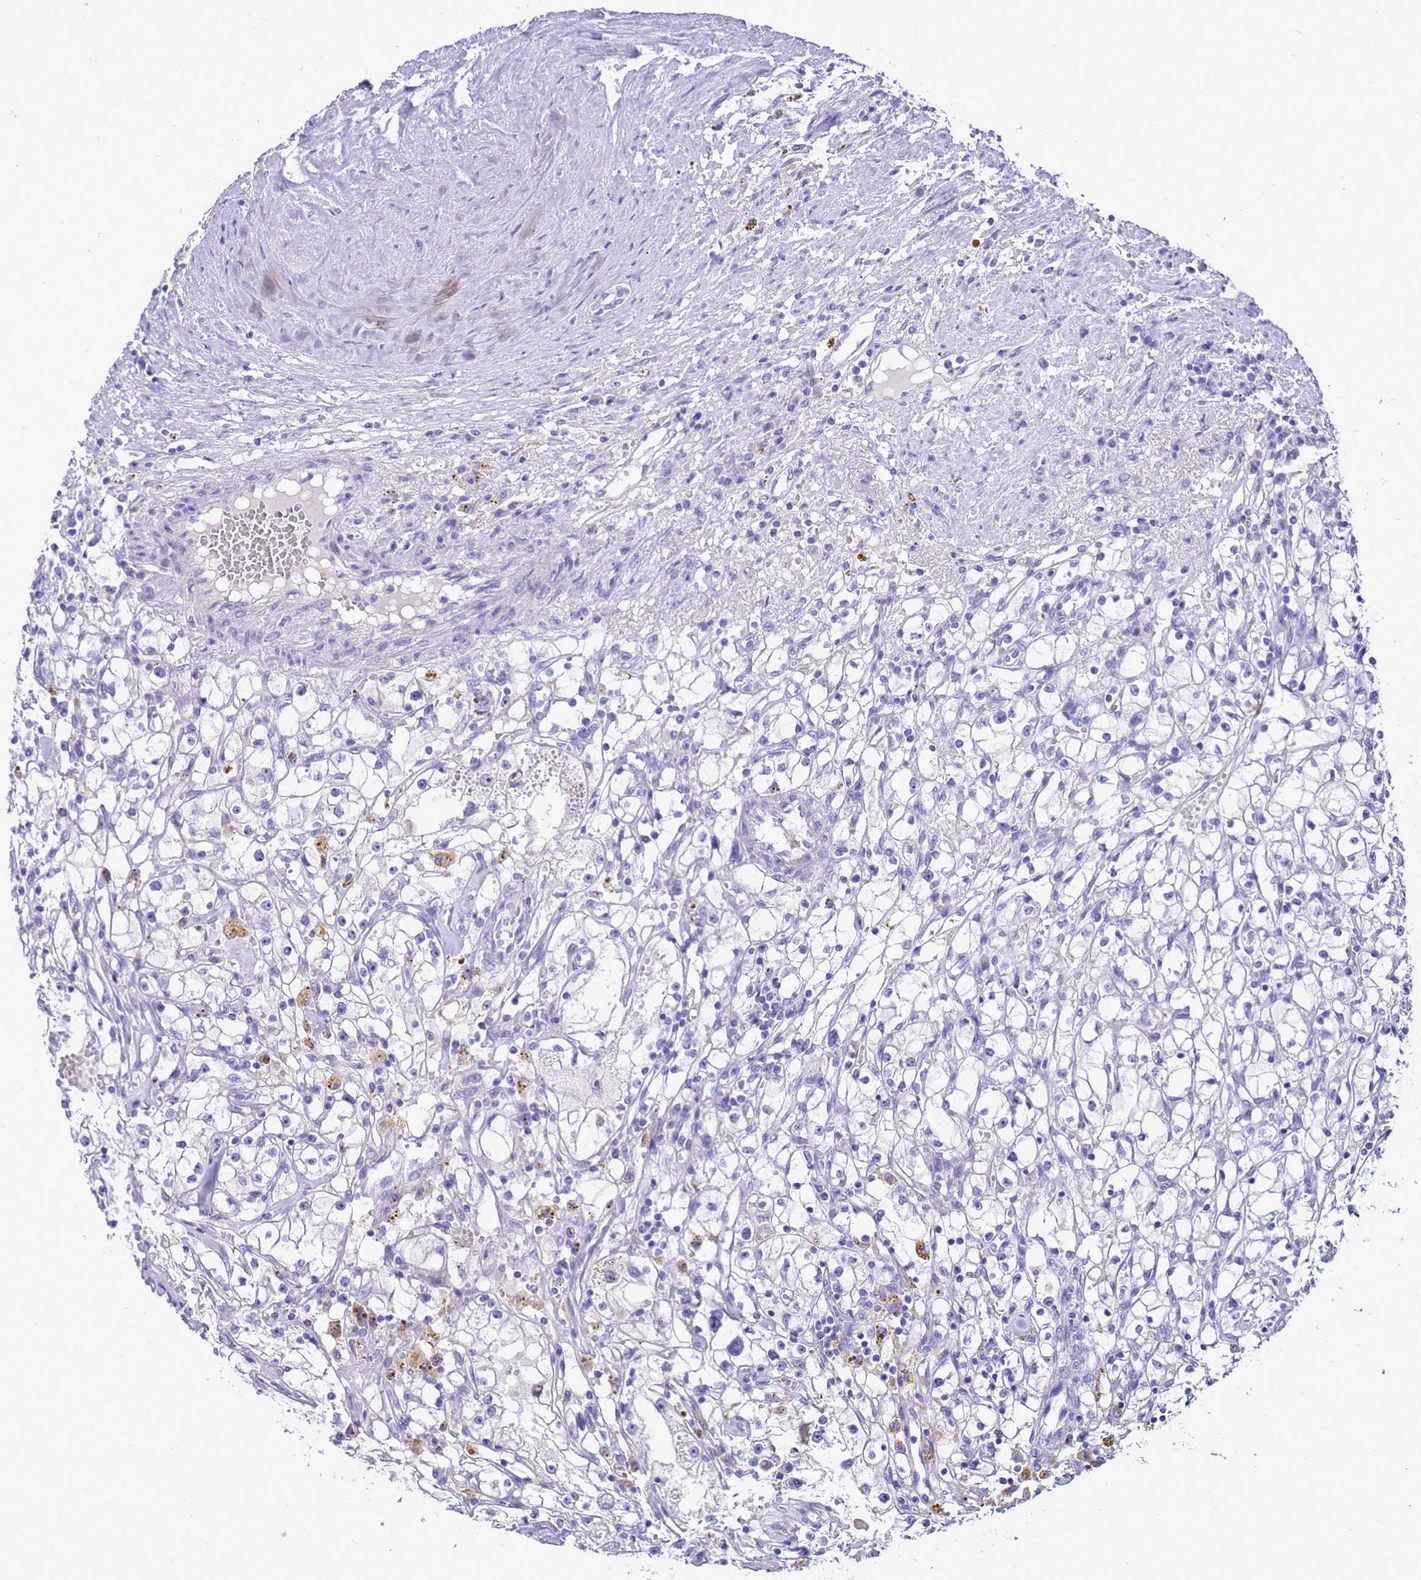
{"staining": {"intensity": "negative", "quantity": "none", "location": "none"}, "tissue": "renal cancer", "cell_type": "Tumor cells", "image_type": "cancer", "snomed": [{"axis": "morphology", "description": "Adenocarcinoma, NOS"}, {"axis": "topography", "description": "Kidney"}], "caption": "This is a image of immunohistochemistry staining of renal cancer, which shows no expression in tumor cells.", "gene": "BEST2", "patient": {"sex": "male", "age": 56}}